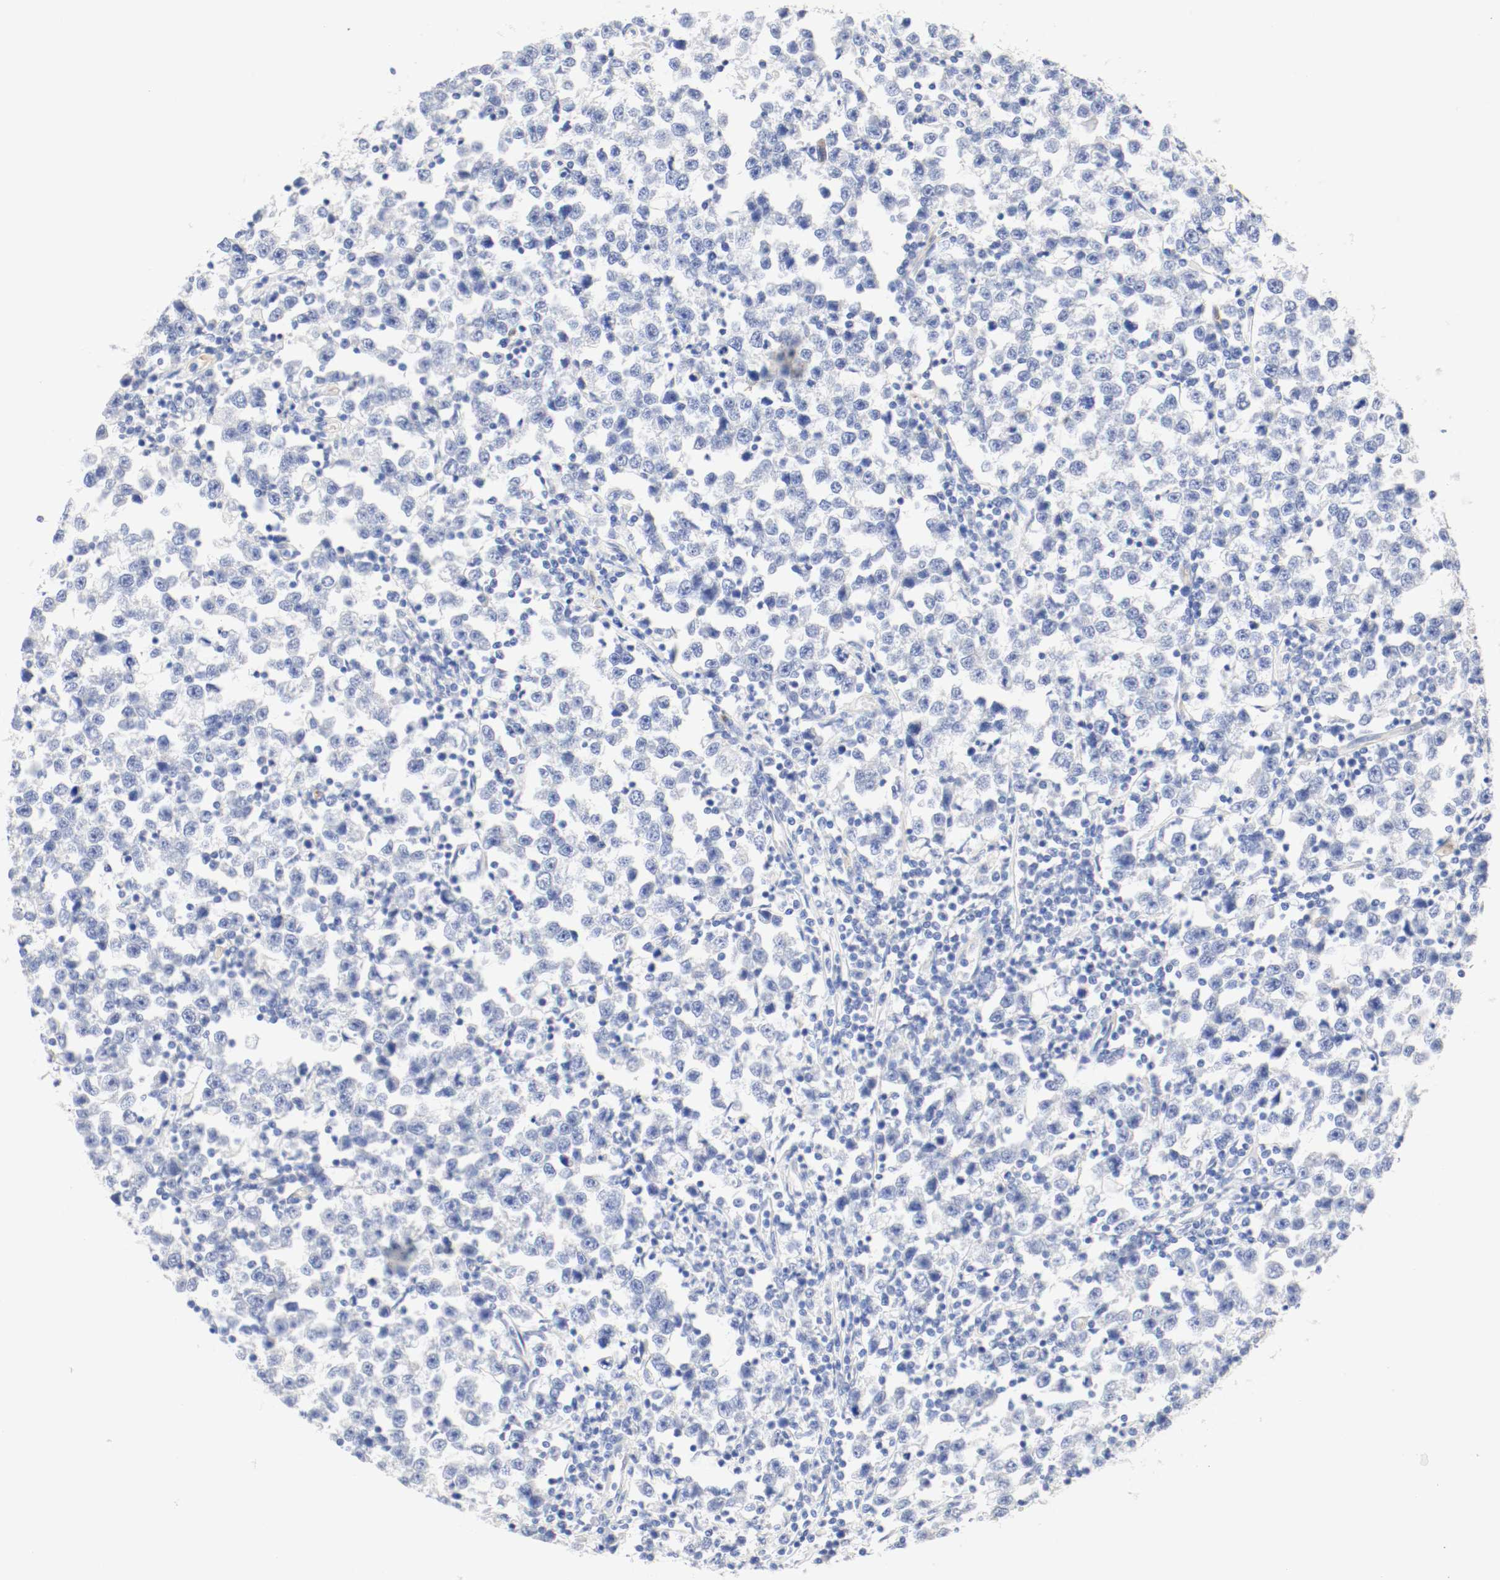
{"staining": {"intensity": "negative", "quantity": "none", "location": "none"}, "tissue": "testis cancer", "cell_type": "Tumor cells", "image_type": "cancer", "snomed": [{"axis": "morphology", "description": "Seminoma, NOS"}, {"axis": "topography", "description": "Testis"}], "caption": "Immunohistochemical staining of human testis cancer displays no significant positivity in tumor cells.", "gene": "GIT1", "patient": {"sex": "male", "age": 43}}